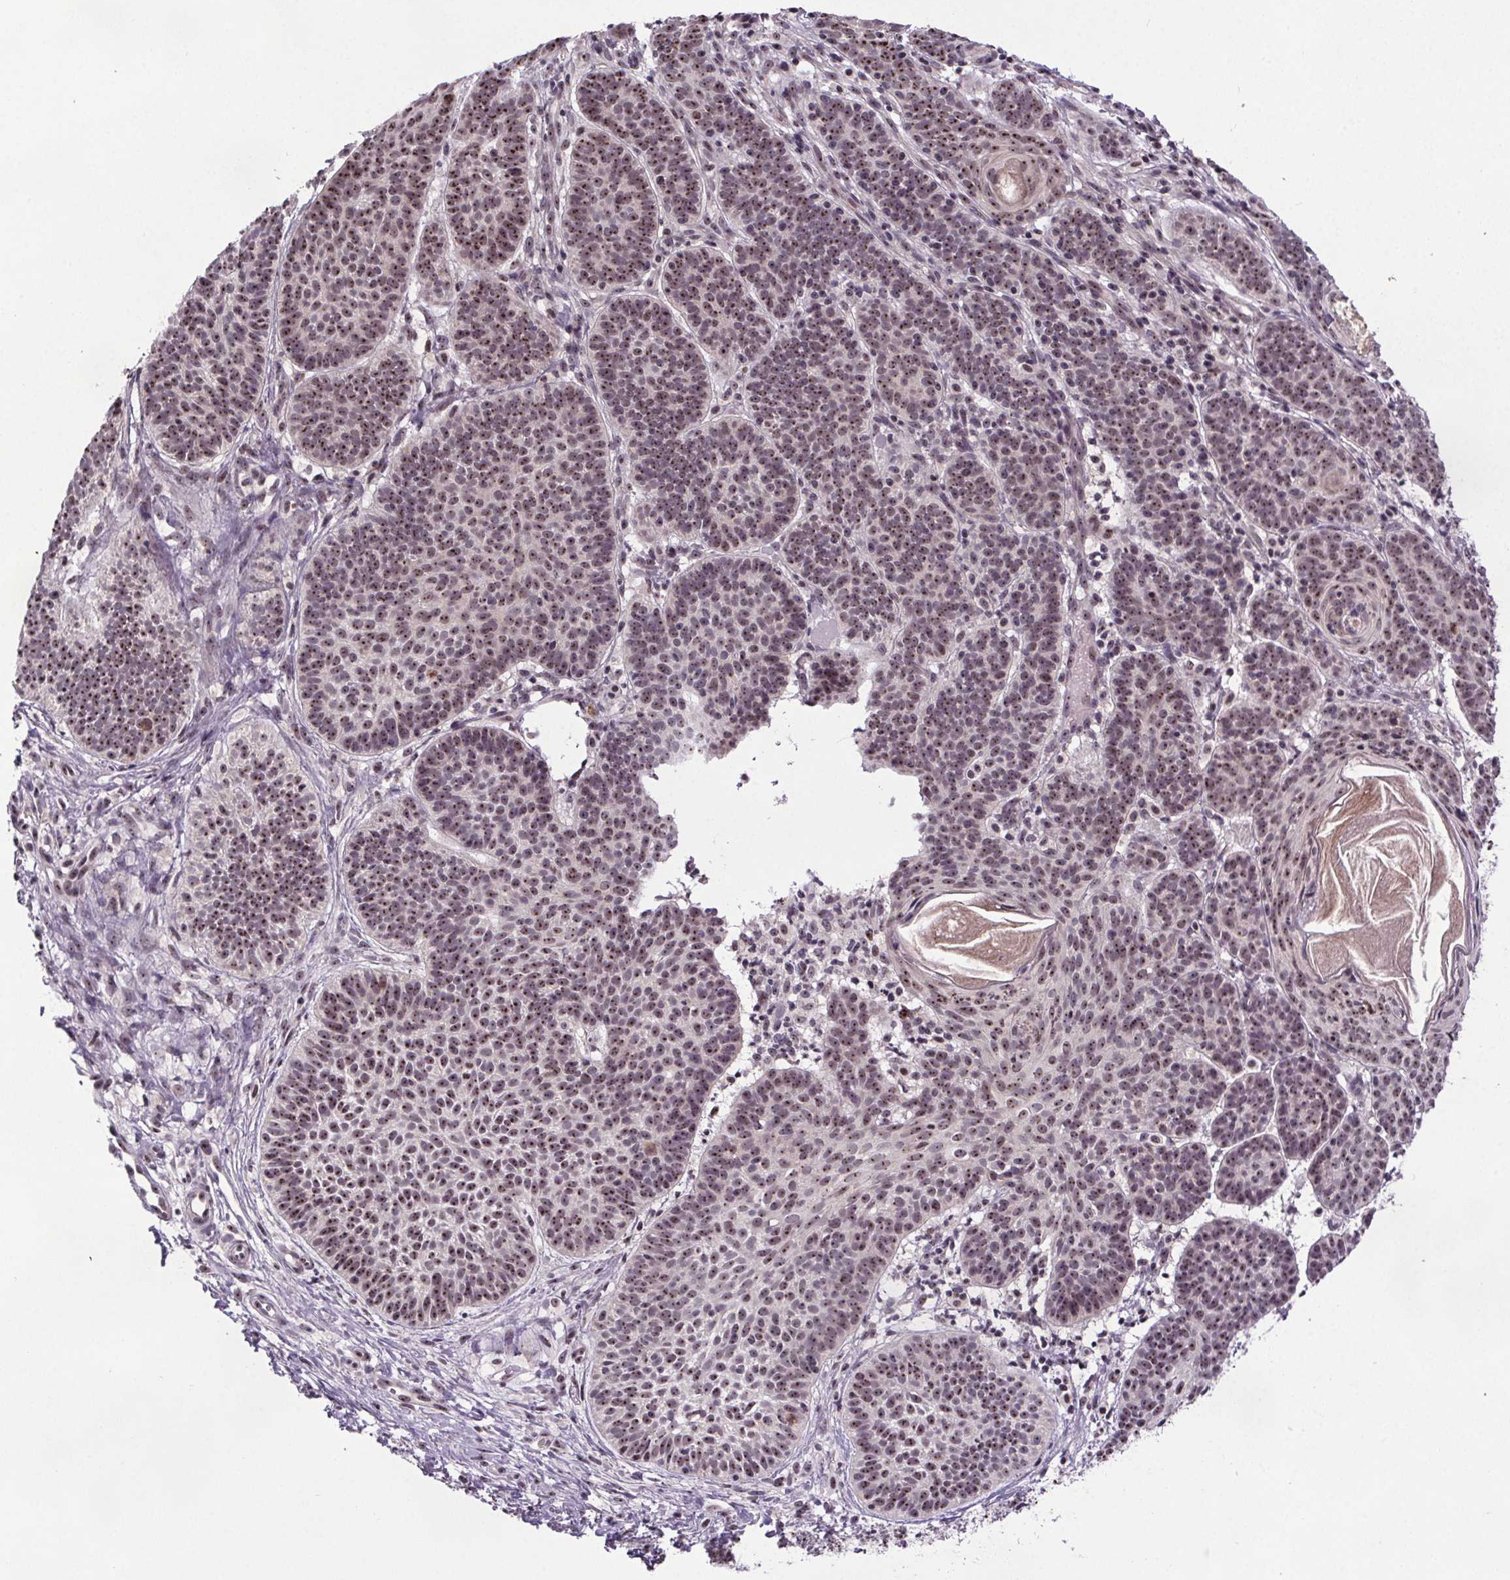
{"staining": {"intensity": "moderate", "quantity": ">75%", "location": "nuclear"}, "tissue": "skin cancer", "cell_type": "Tumor cells", "image_type": "cancer", "snomed": [{"axis": "morphology", "description": "Basal cell carcinoma"}, {"axis": "topography", "description": "Skin"}], "caption": "DAB immunohistochemical staining of human skin cancer (basal cell carcinoma) shows moderate nuclear protein expression in approximately >75% of tumor cells.", "gene": "ATMIN", "patient": {"sex": "male", "age": 72}}